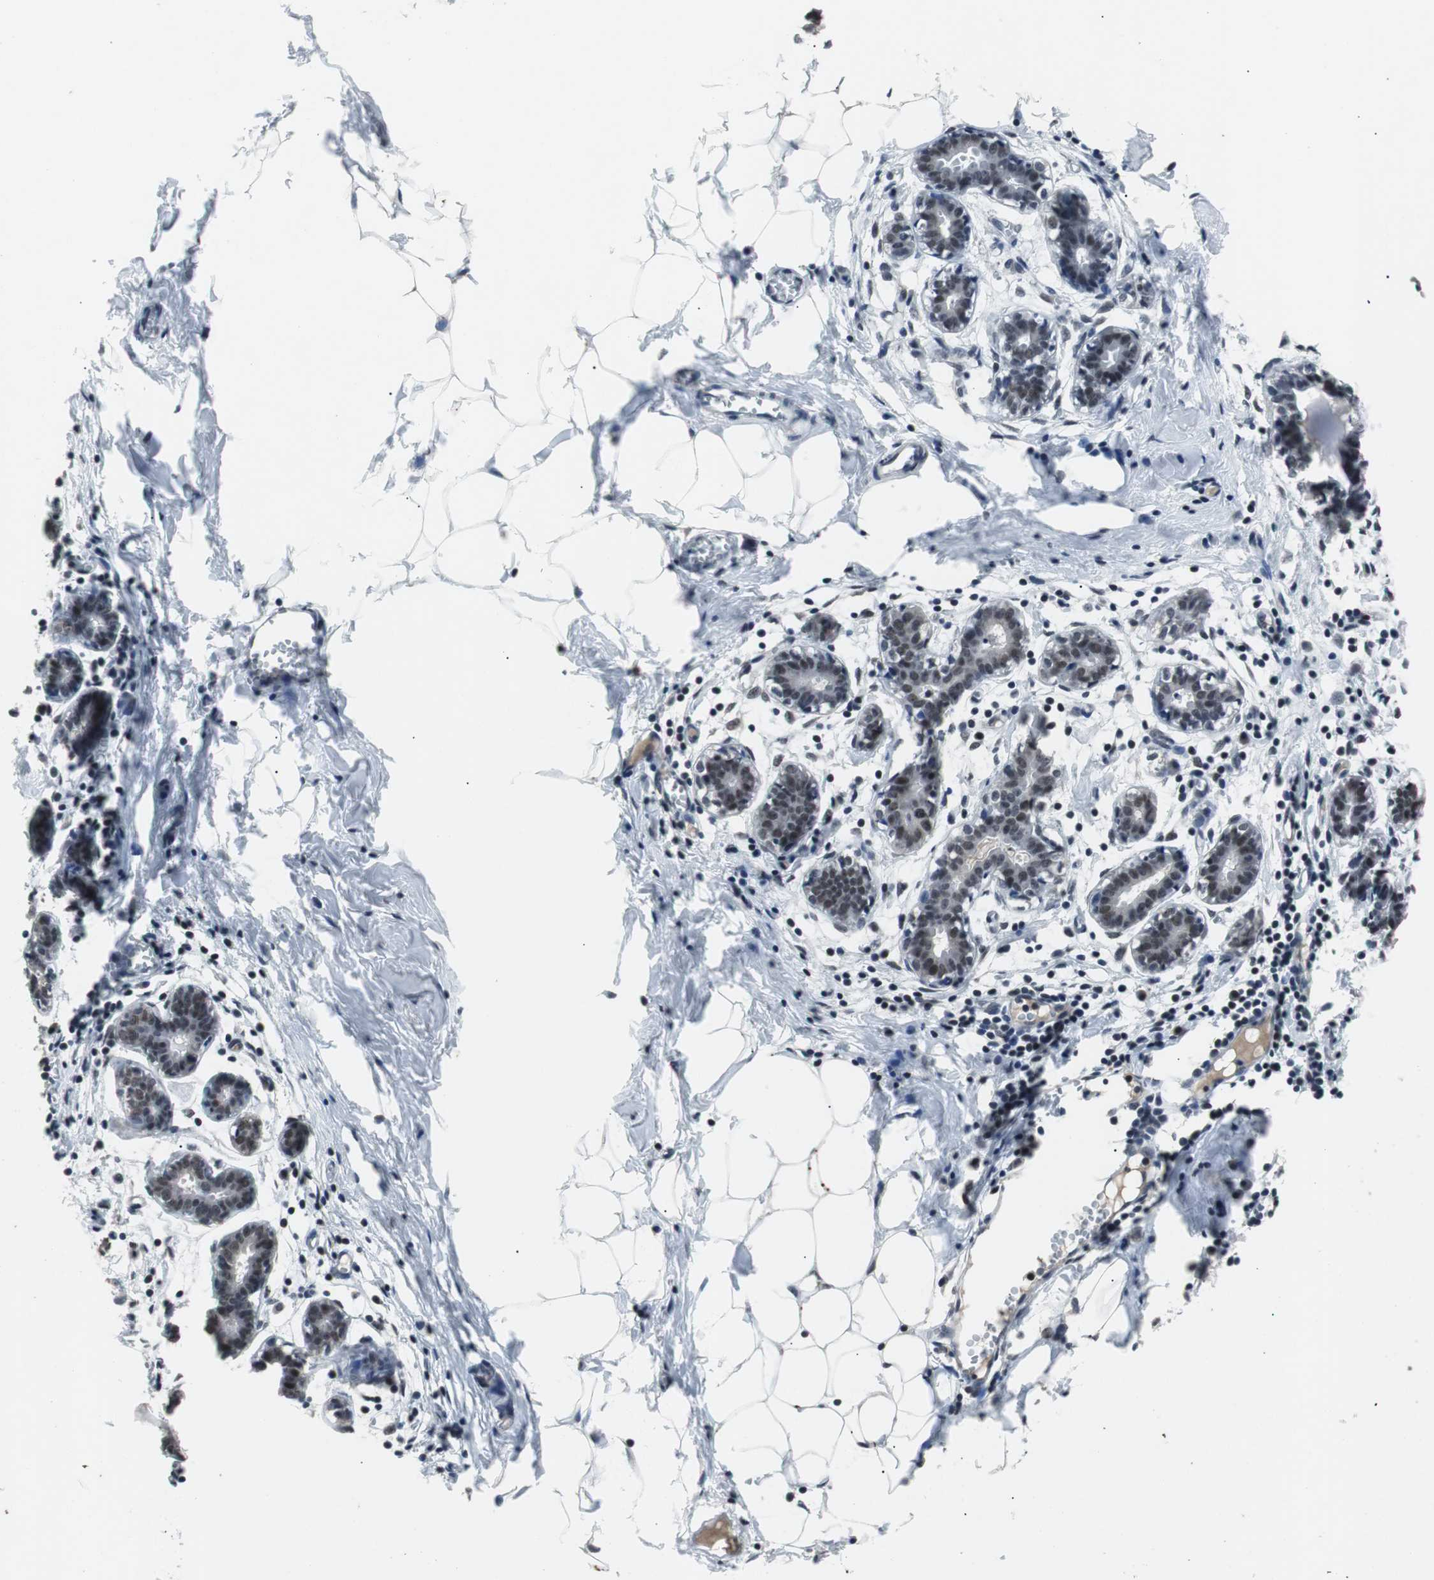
{"staining": {"intensity": "negative", "quantity": "none", "location": "none"}, "tissue": "breast", "cell_type": "Adipocytes", "image_type": "normal", "snomed": [{"axis": "morphology", "description": "Normal tissue, NOS"}, {"axis": "topography", "description": "Breast"}], "caption": "A high-resolution histopathology image shows IHC staining of unremarkable breast, which displays no significant positivity in adipocytes. (Stains: DAB (3,3'-diaminobenzidine) immunohistochemistry (IHC) with hematoxylin counter stain, Microscopy: brightfield microscopy at high magnification).", "gene": "USP28", "patient": {"sex": "female", "age": 27}}